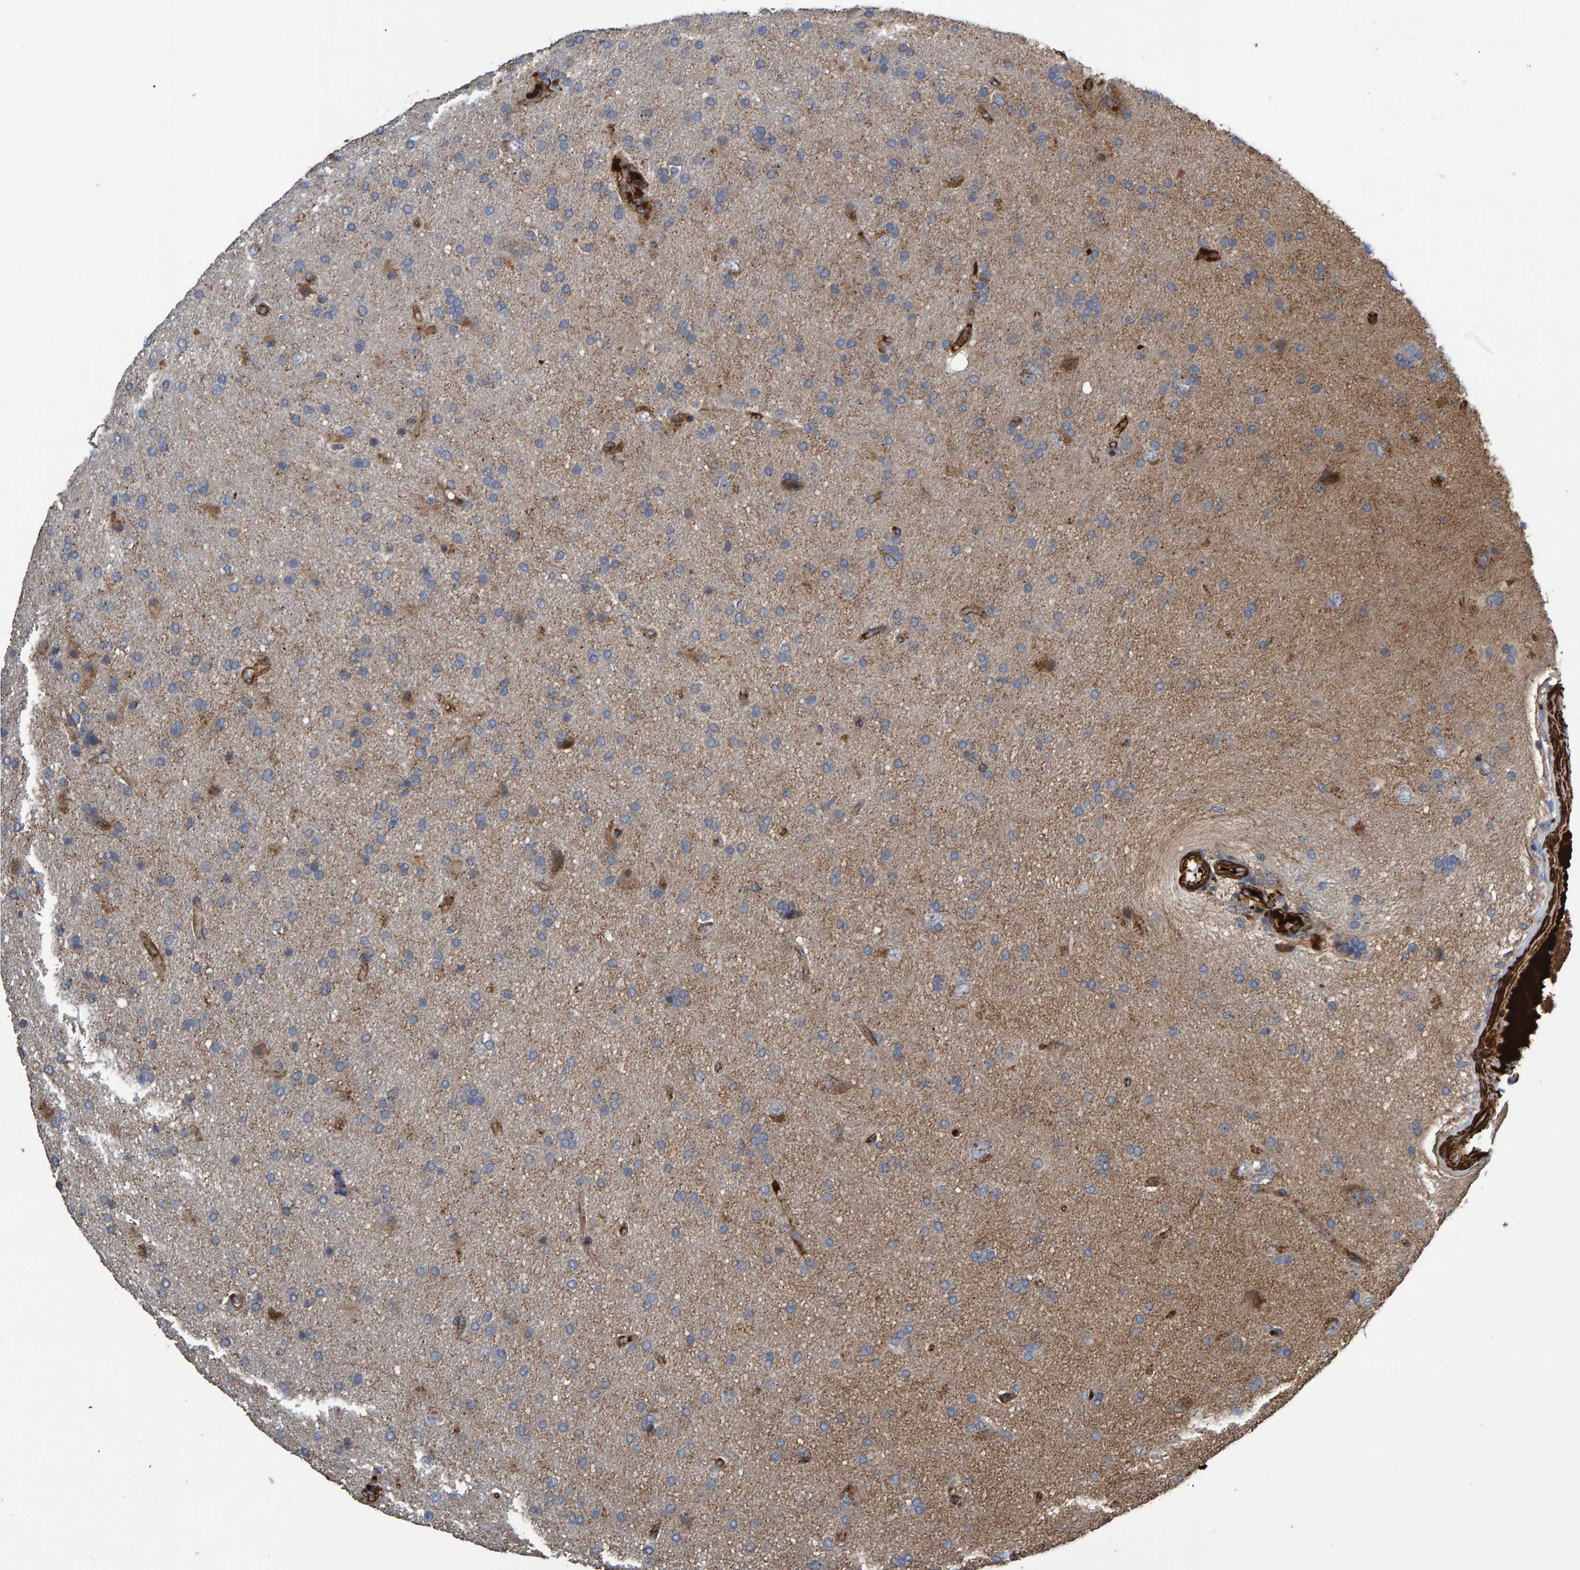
{"staining": {"intensity": "weak", "quantity": "25%-75%", "location": "cytoplasmic/membranous"}, "tissue": "glioma", "cell_type": "Tumor cells", "image_type": "cancer", "snomed": [{"axis": "morphology", "description": "Glioma, malignant, High grade"}, {"axis": "topography", "description": "Brain"}], "caption": "A micrograph of high-grade glioma (malignant) stained for a protein exhibits weak cytoplasmic/membranous brown staining in tumor cells.", "gene": "SLIT2", "patient": {"sex": "male", "age": 72}}